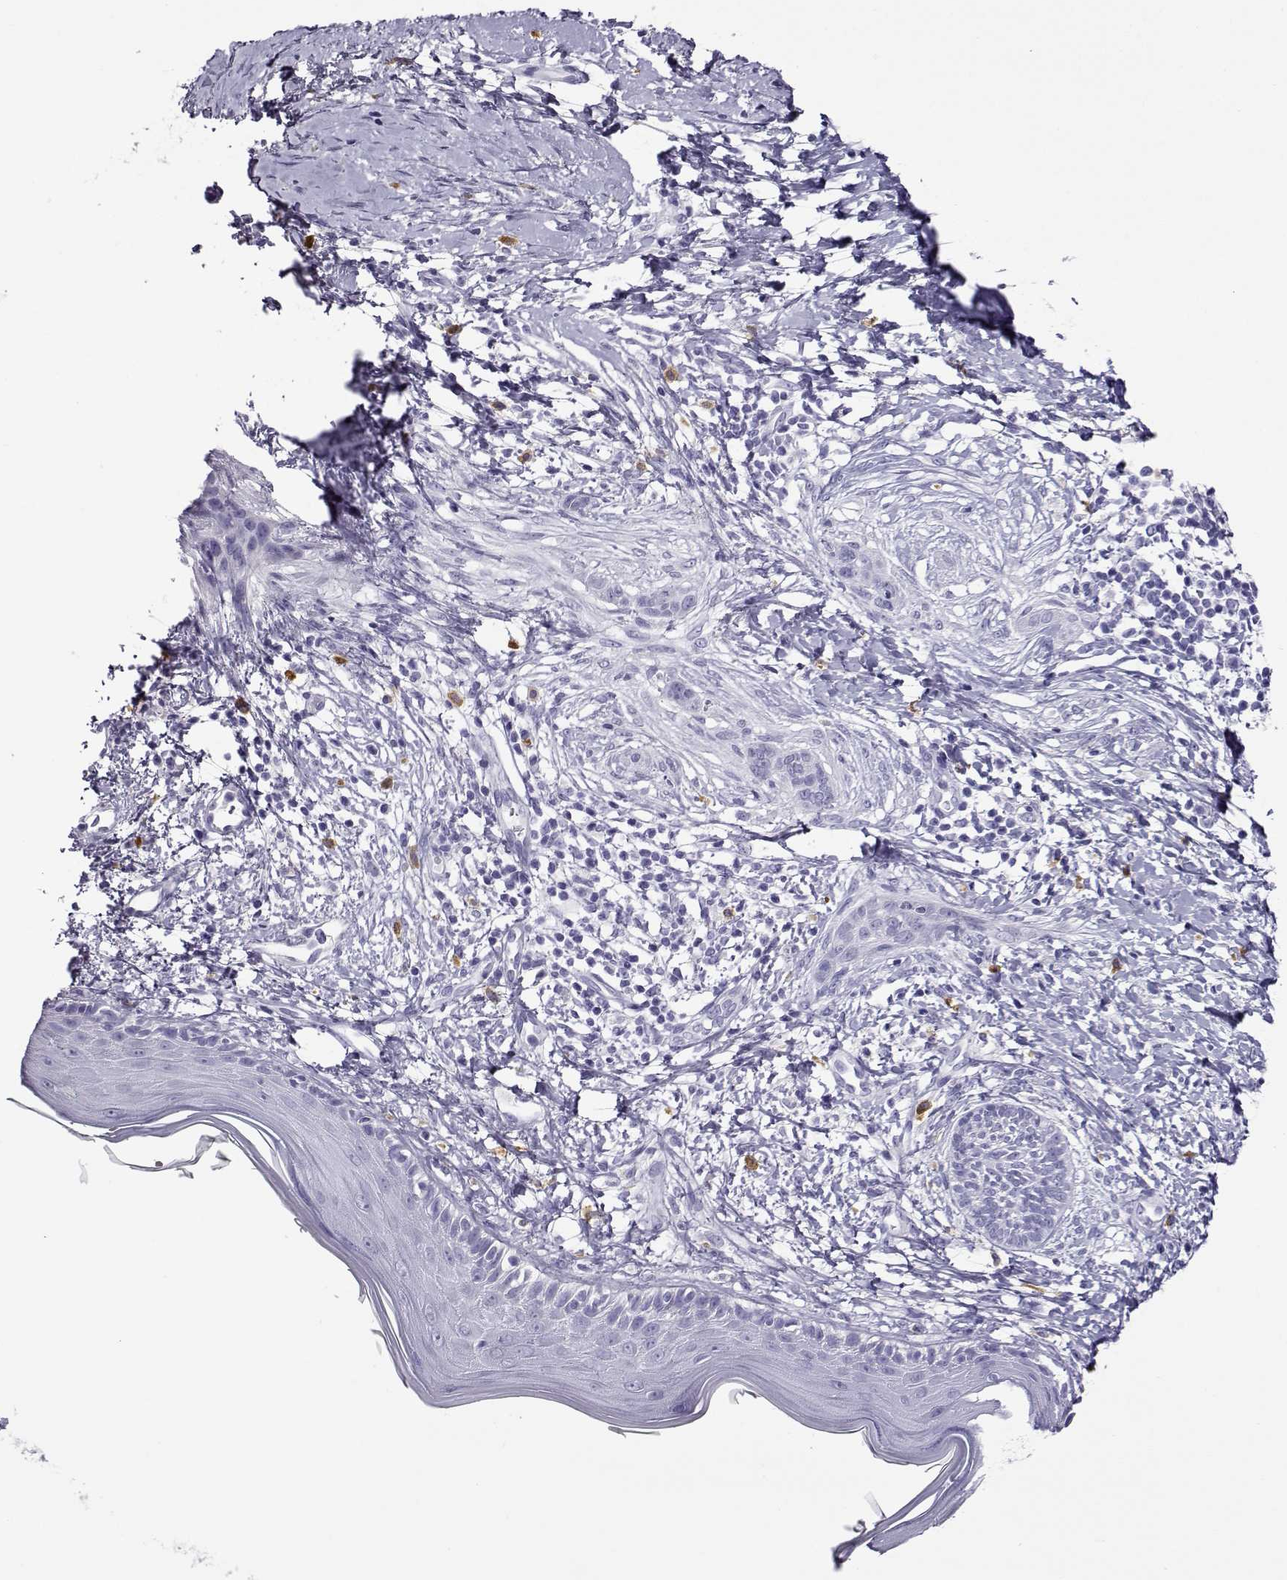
{"staining": {"intensity": "negative", "quantity": "none", "location": "none"}, "tissue": "skin cancer", "cell_type": "Tumor cells", "image_type": "cancer", "snomed": [{"axis": "morphology", "description": "Normal tissue, NOS"}, {"axis": "morphology", "description": "Basal cell carcinoma"}, {"axis": "topography", "description": "Skin"}], "caption": "A high-resolution photomicrograph shows immunohistochemistry (IHC) staining of skin basal cell carcinoma, which reveals no significant staining in tumor cells.", "gene": "CABS1", "patient": {"sex": "male", "age": 84}}